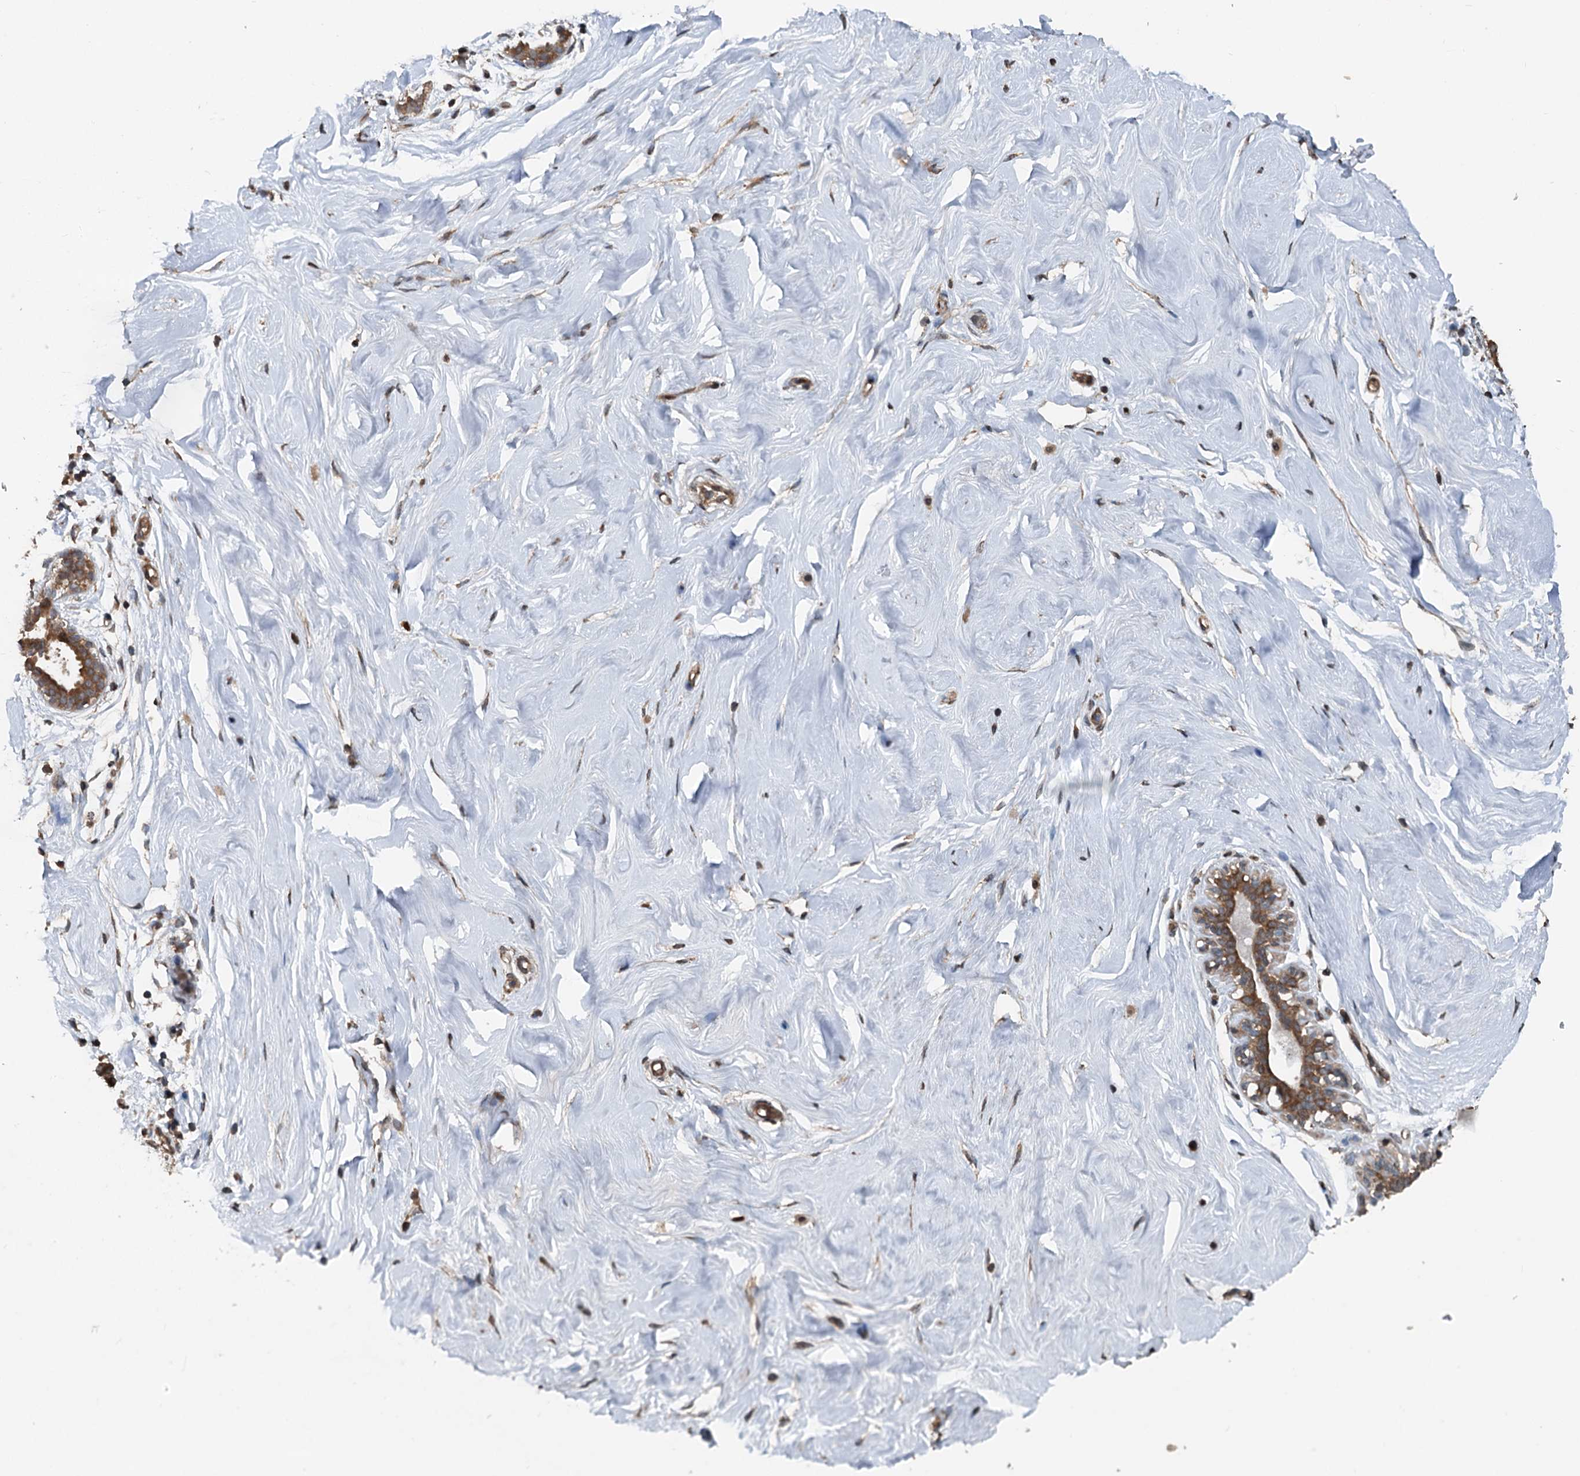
{"staining": {"intensity": "negative", "quantity": "none", "location": "none"}, "tissue": "breast", "cell_type": "Adipocytes", "image_type": "normal", "snomed": [{"axis": "morphology", "description": "Normal tissue, NOS"}, {"axis": "morphology", "description": "Adenoma, NOS"}, {"axis": "topography", "description": "Breast"}], "caption": "Adipocytes are negative for protein expression in unremarkable human breast. (DAB immunohistochemistry (IHC), high magnification).", "gene": "N4BP2L2", "patient": {"sex": "female", "age": 23}}